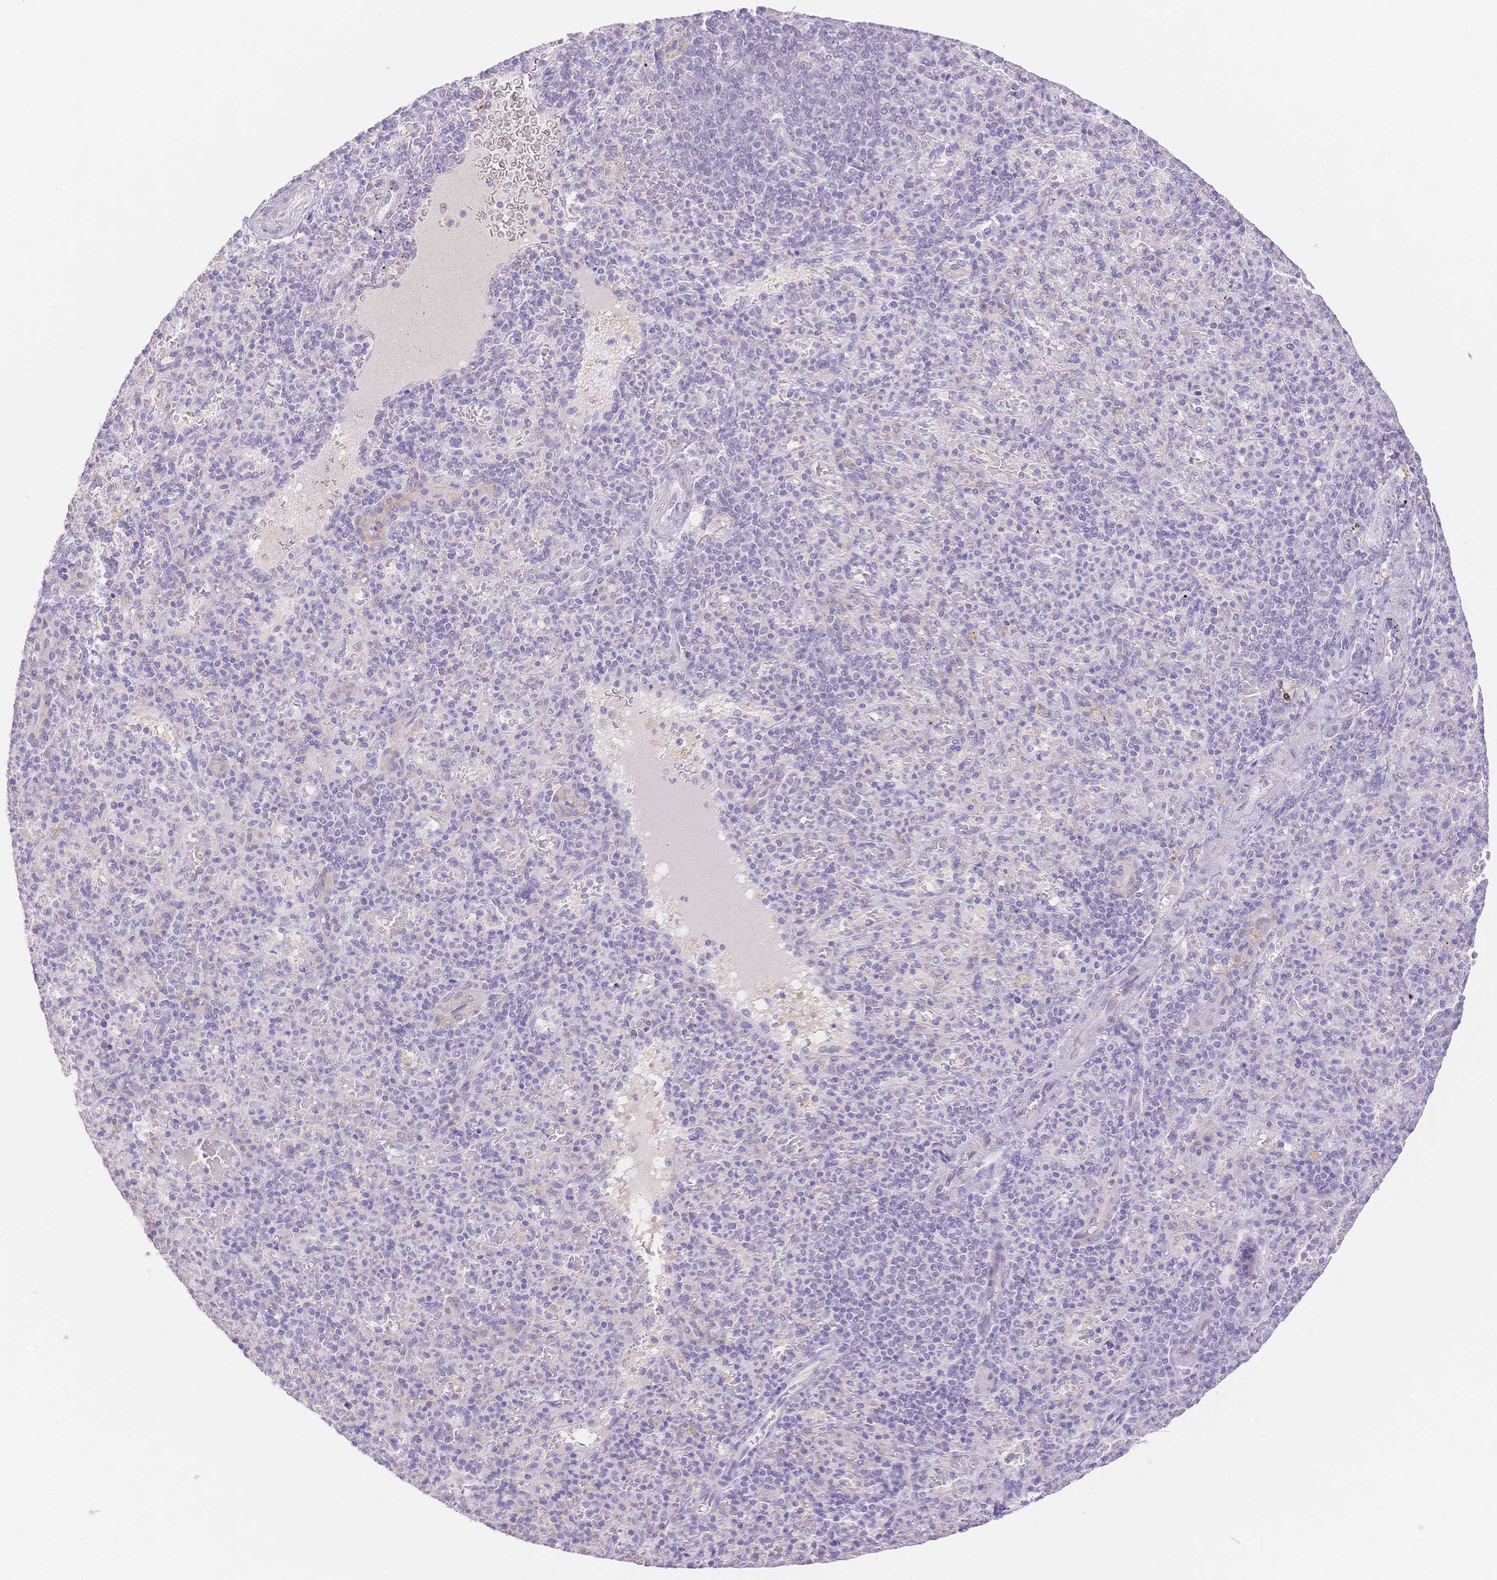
{"staining": {"intensity": "negative", "quantity": "none", "location": "none"}, "tissue": "spleen", "cell_type": "Cells in red pulp", "image_type": "normal", "snomed": [{"axis": "morphology", "description": "Normal tissue, NOS"}, {"axis": "topography", "description": "Spleen"}], "caption": "Cells in red pulp show no significant protein staining in benign spleen.", "gene": "WDR54", "patient": {"sex": "female", "age": 74}}